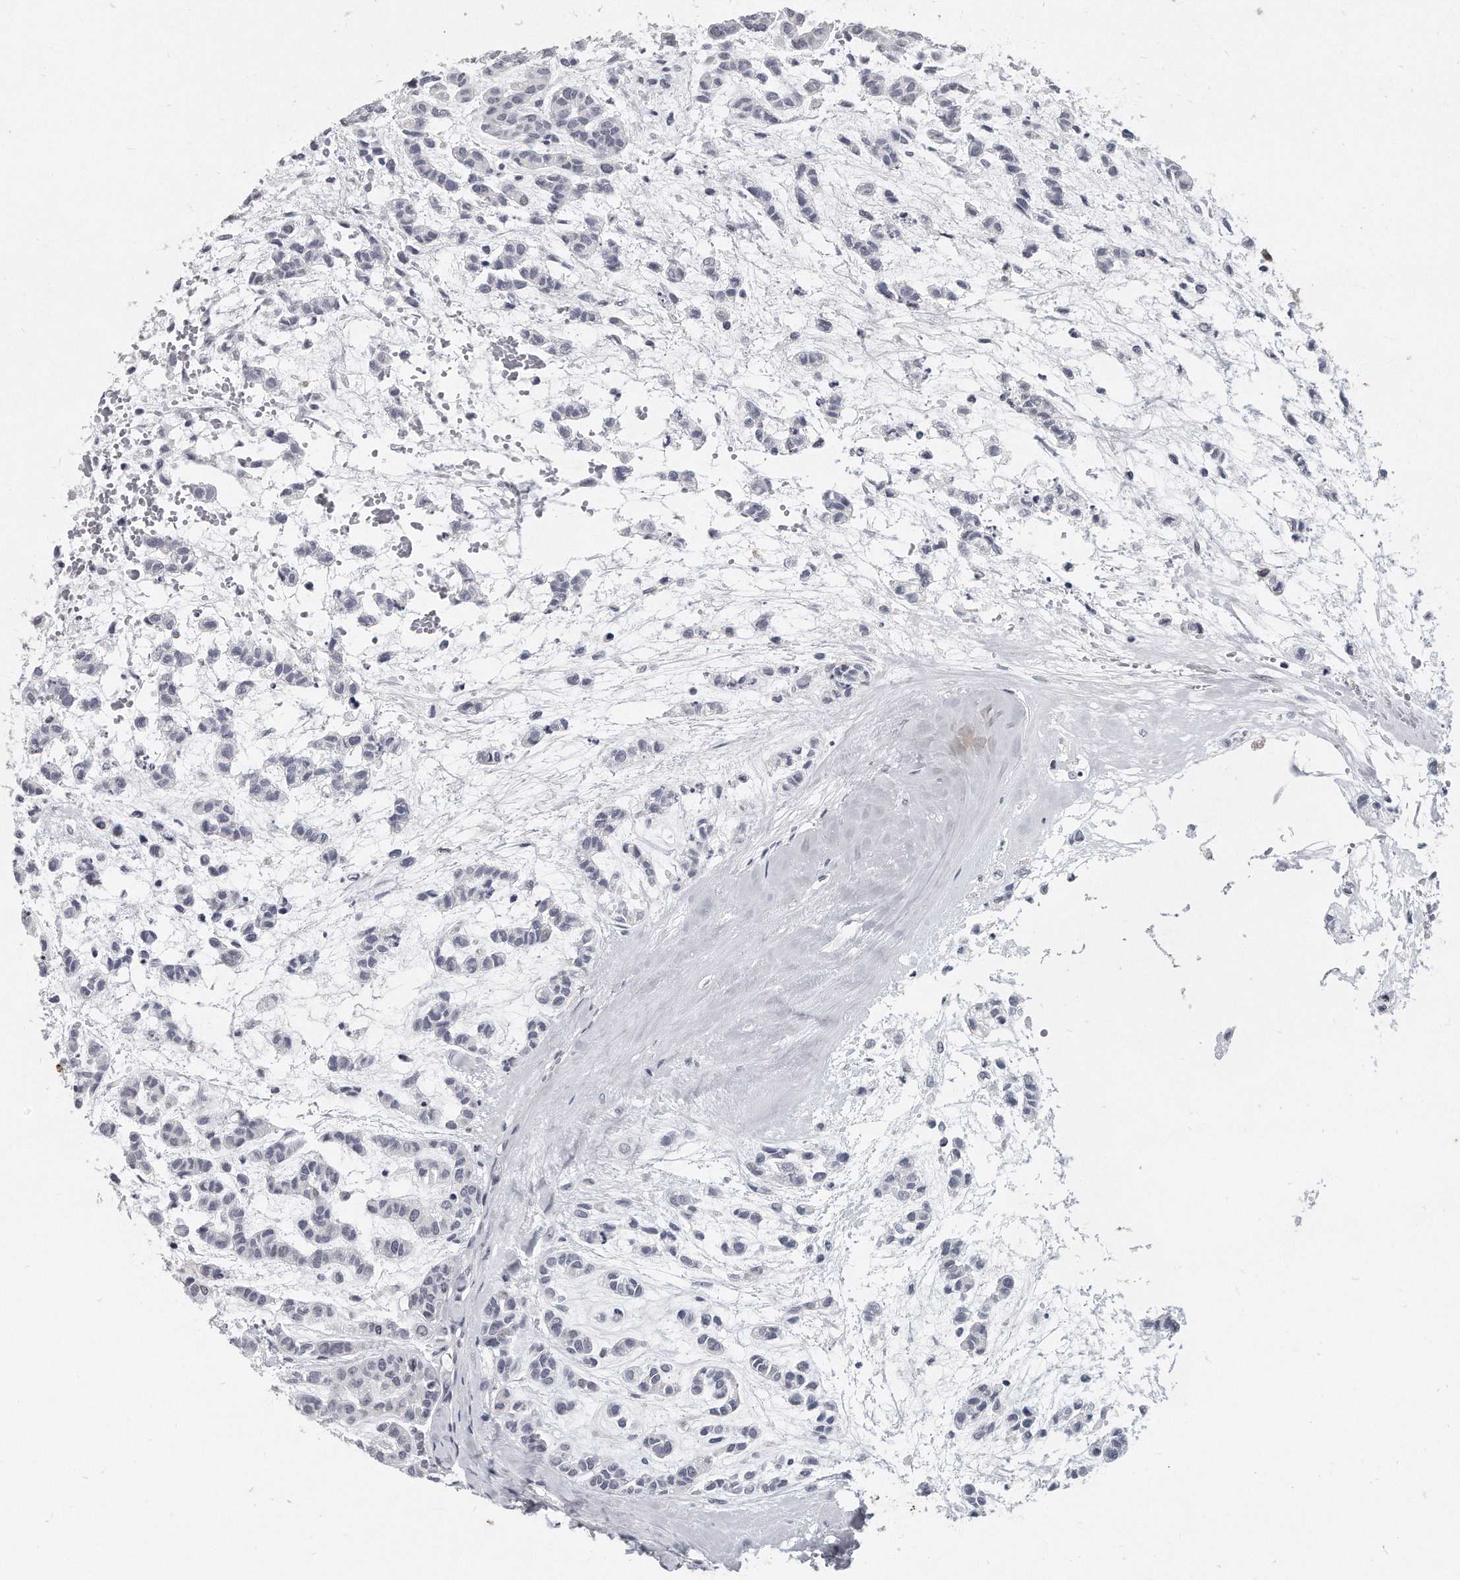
{"staining": {"intensity": "negative", "quantity": "none", "location": "none"}, "tissue": "head and neck cancer", "cell_type": "Tumor cells", "image_type": "cancer", "snomed": [{"axis": "morphology", "description": "Adenocarcinoma, NOS"}, {"axis": "morphology", "description": "Adenoma, NOS"}, {"axis": "topography", "description": "Head-Neck"}], "caption": "High magnification brightfield microscopy of head and neck cancer (adenoma) stained with DAB (3,3'-diaminobenzidine) (brown) and counterstained with hematoxylin (blue): tumor cells show no significant staining.", "gene": "TFCP2L1", "patient": {"sex": "female", "age": 55}}